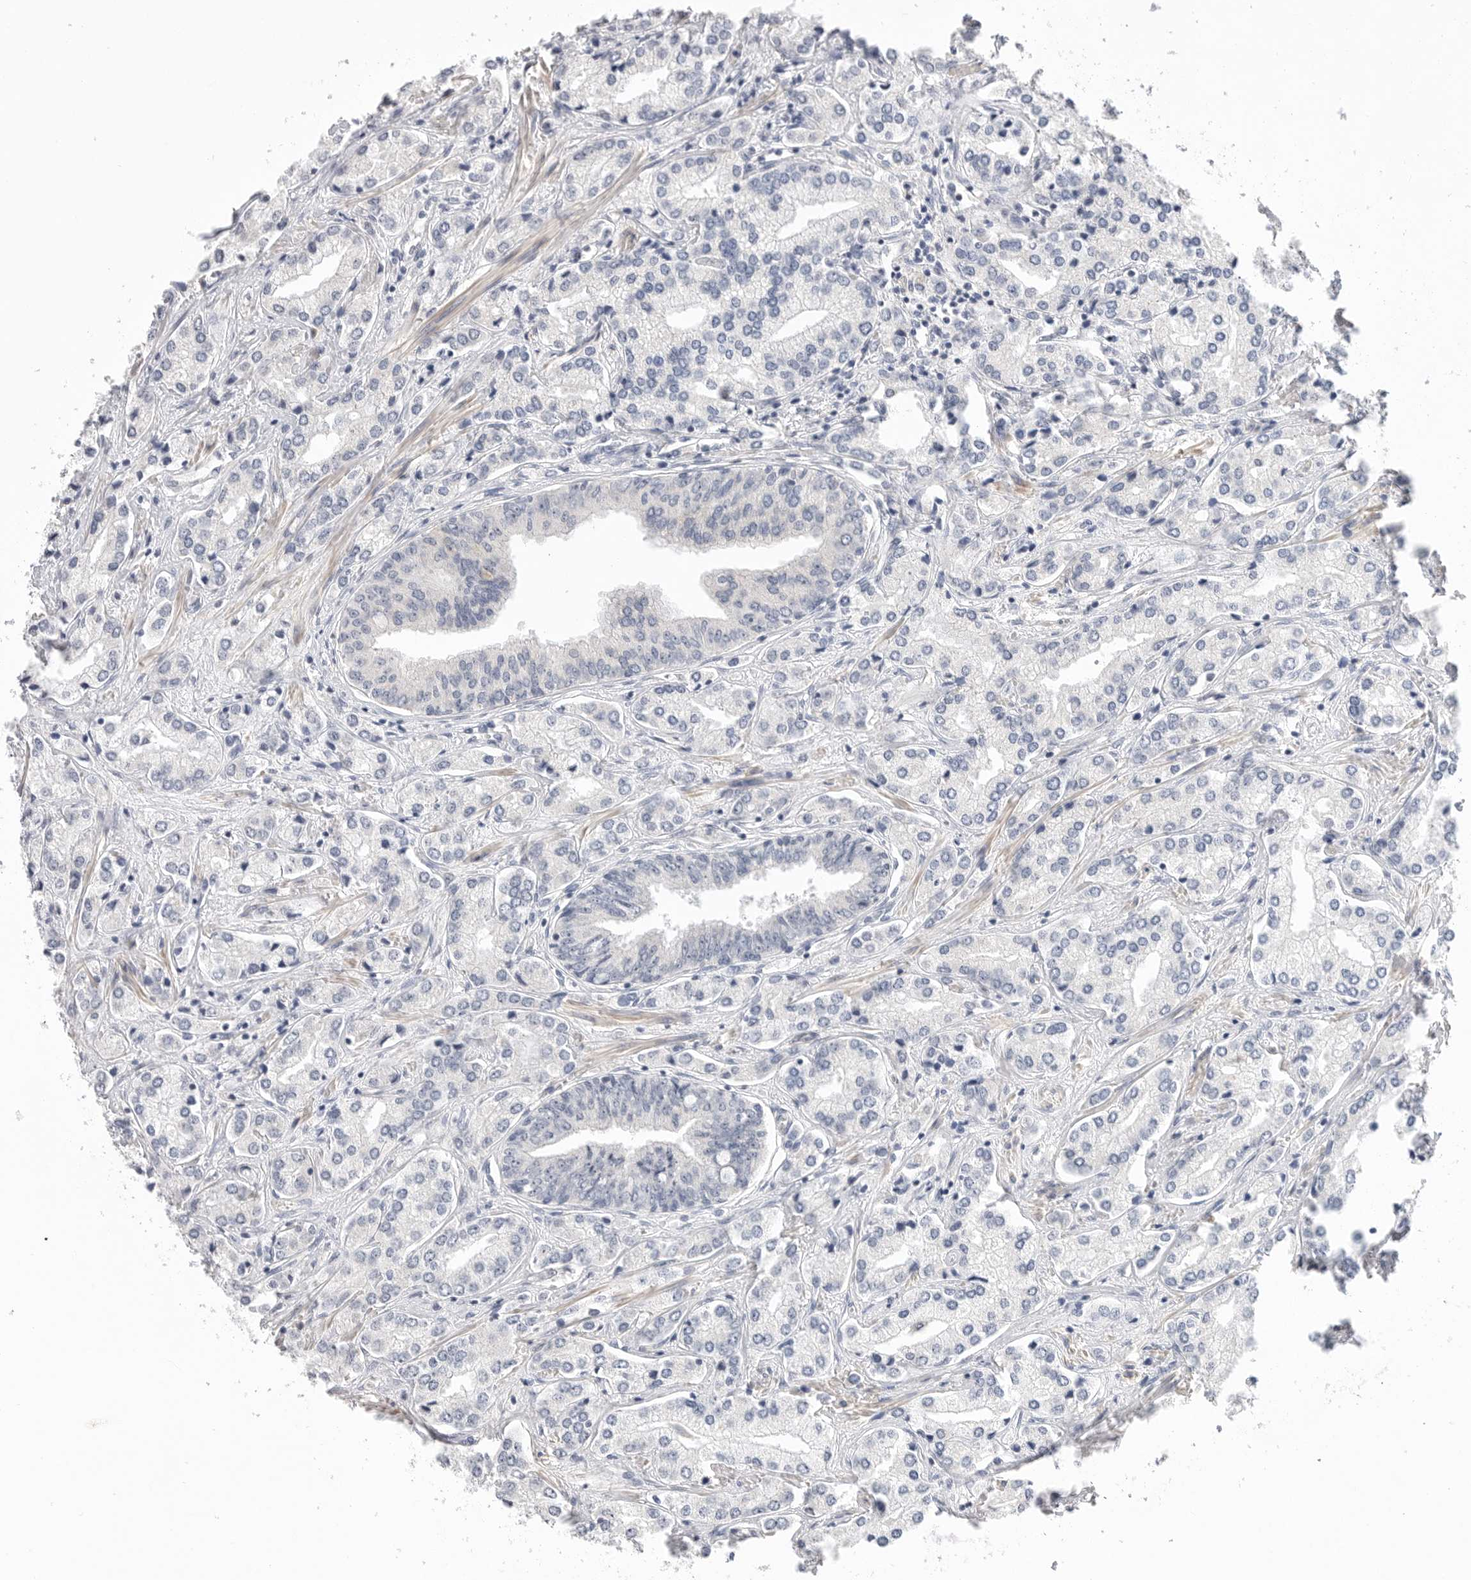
{"staining": {"intensity": "negative", "quantity": "none", "location": "none"}, "tissue": "prostate cancer", "cell_type": "Tumor cells", "image_type": "cancer", "snomed": [{"axis": "morphology", "description": "Adenocarcinoma, High grade"}, {"axis": "topography", "description": "Prostate"}], "caption": "Immunohistochemical staining of prostate cancer demonstrates no significant expression in tumor cells.", "gene": "FBN2", "patient": {"sex": "male", "age": 66}}